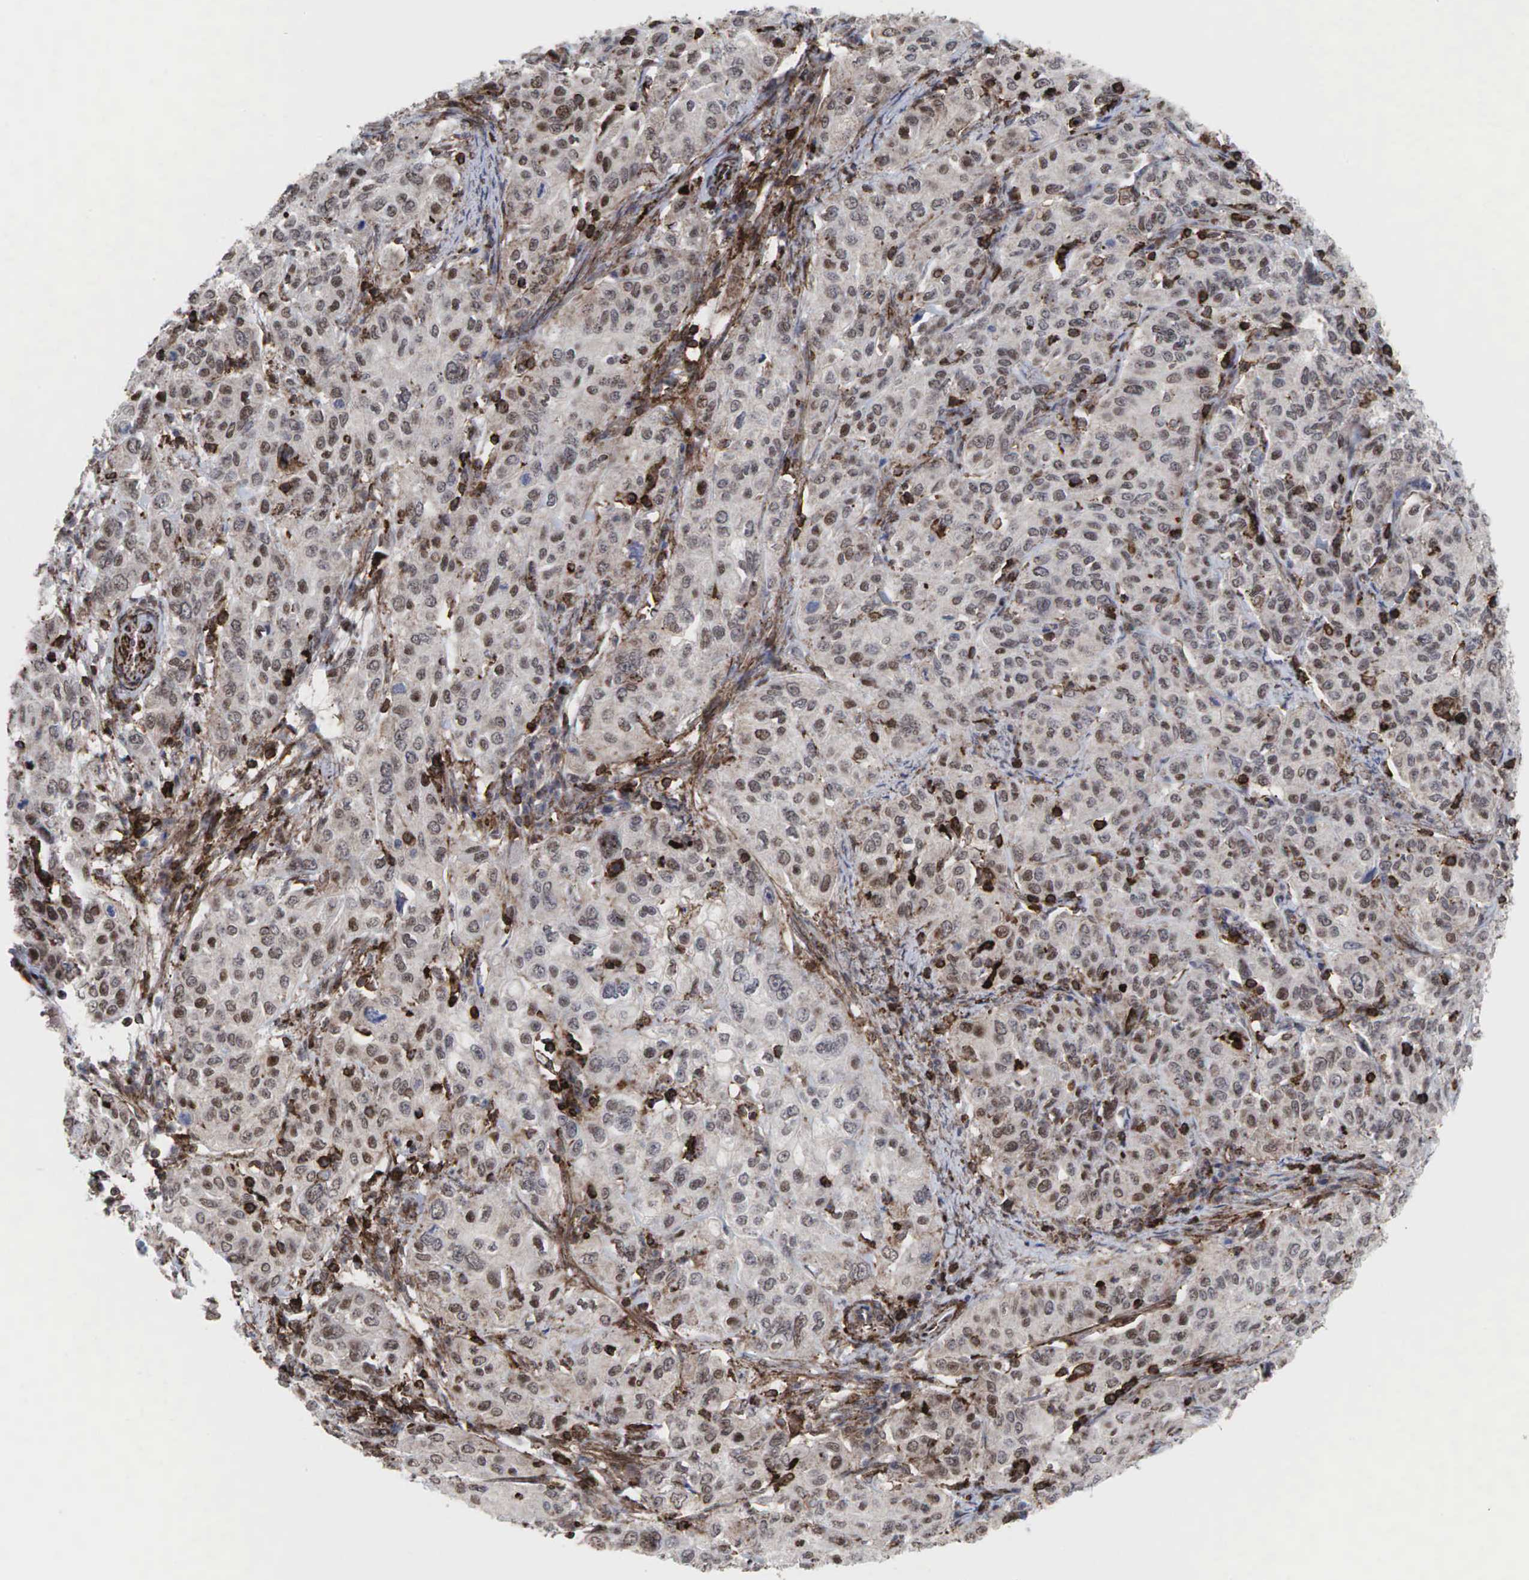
{"staining": {"intensity": "weak", "quantity": ">75%", "location": "cytoplasmic/membranous,nuclear"}, "tissue": "cervical cancer", "cell_type": "Tumor cells", "image_type": "cancer", "snomed": [{"axis": "morphology", "description": "Squamous cell carcinoma, NOS"}, {"axis": "topography", "description": "Cervix"}], "caption": "This is an image of IHC staining of cervical cancer, which shows weak positivity in the cytoplasmic/membranous and nuclear of tumor cells.", "gene": "GPRASP1", "patient": {"sex": "female", "age": 38}}